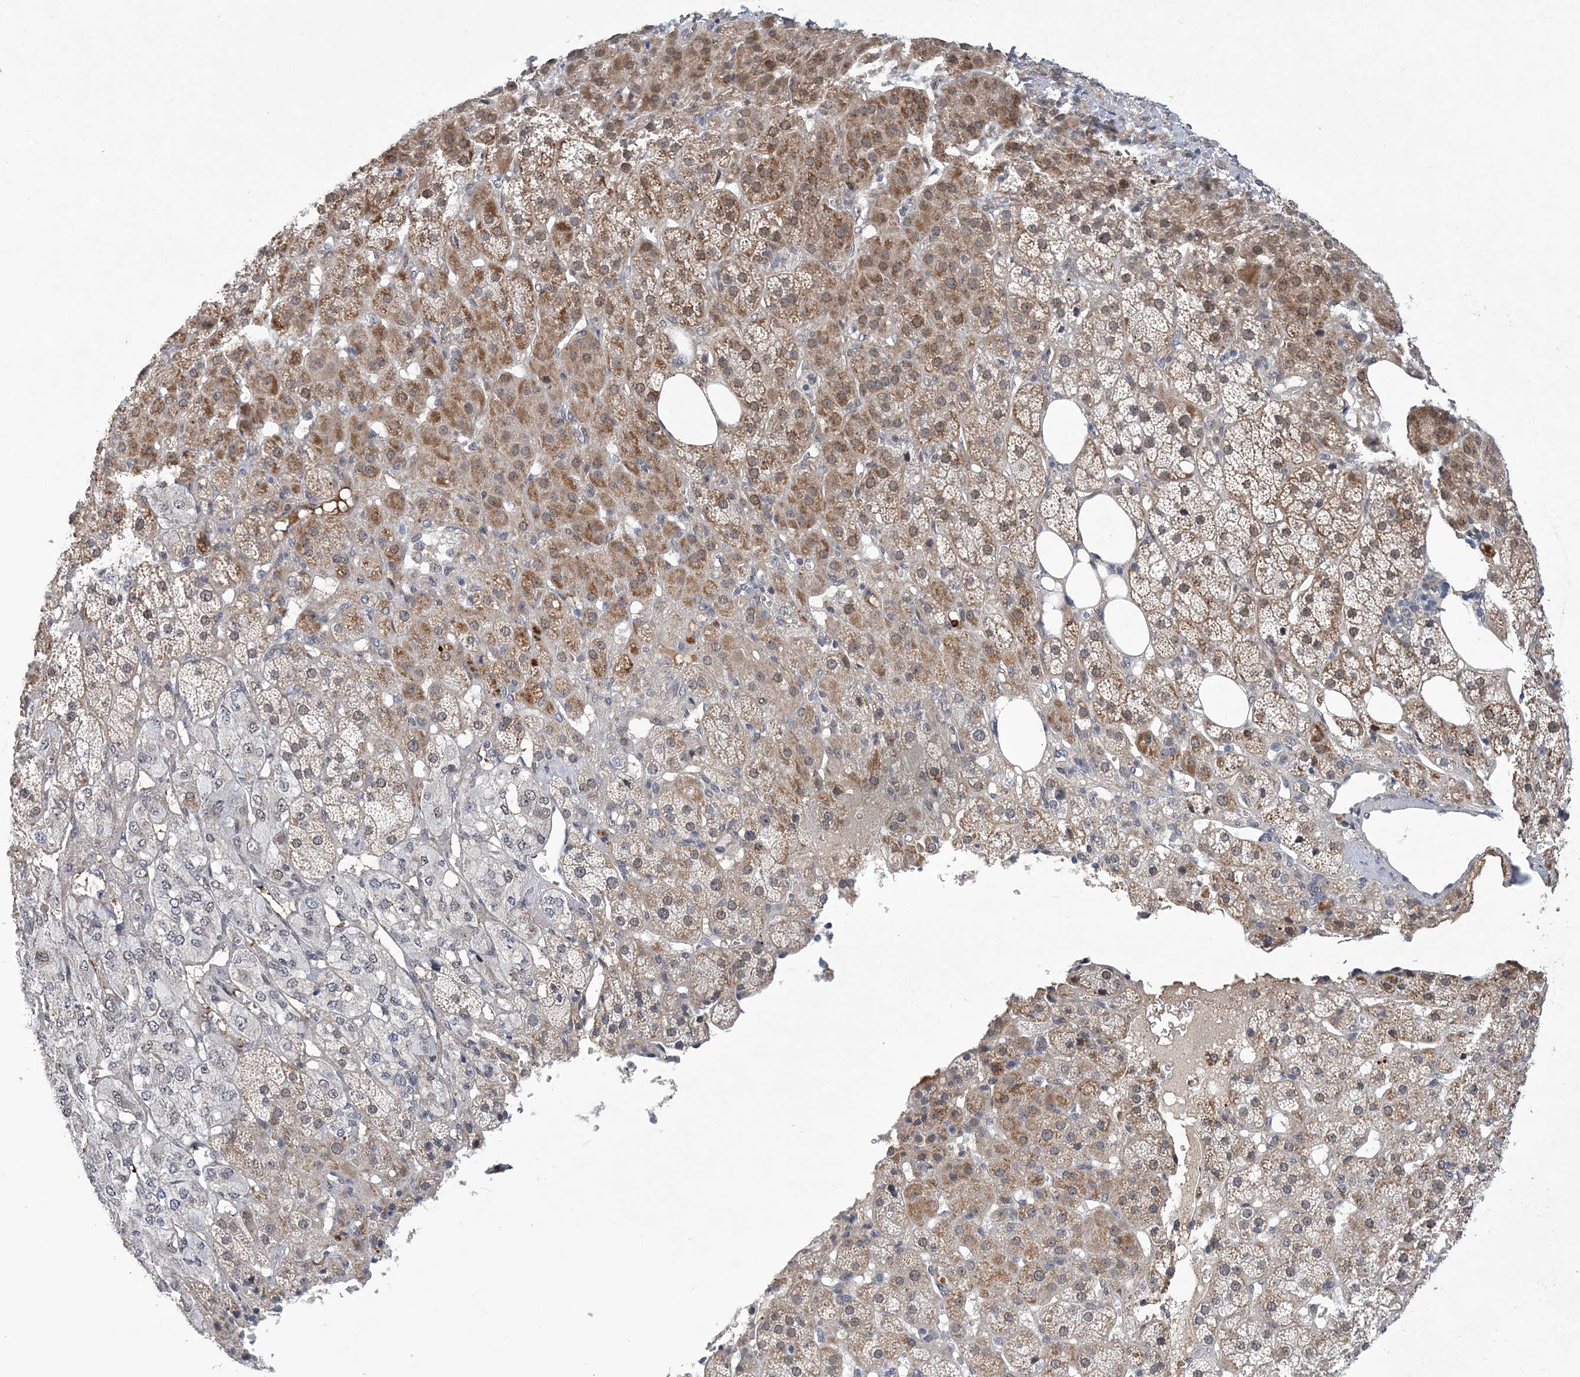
{"staining": {"intensity": "moderate", "quantity": "25%-75%", "location": "cytoplasmic/membranous"}, "tissue": "adrenal gland", "cell_type": "Glandular cells", "image_type": "normal", "snomed": [{"axis": "morphology", "description": "Normal tissue, NOS"}, {"axis": "topography", "description": "Adrenal gland"}], "caption": "Normal adrenal gland displays moderate cytoplasmic/membranous expression in approximately 25%-75% of glandular cells.", "gene": "FAM217A", "patient": {"sex": "female", "age": 57}}